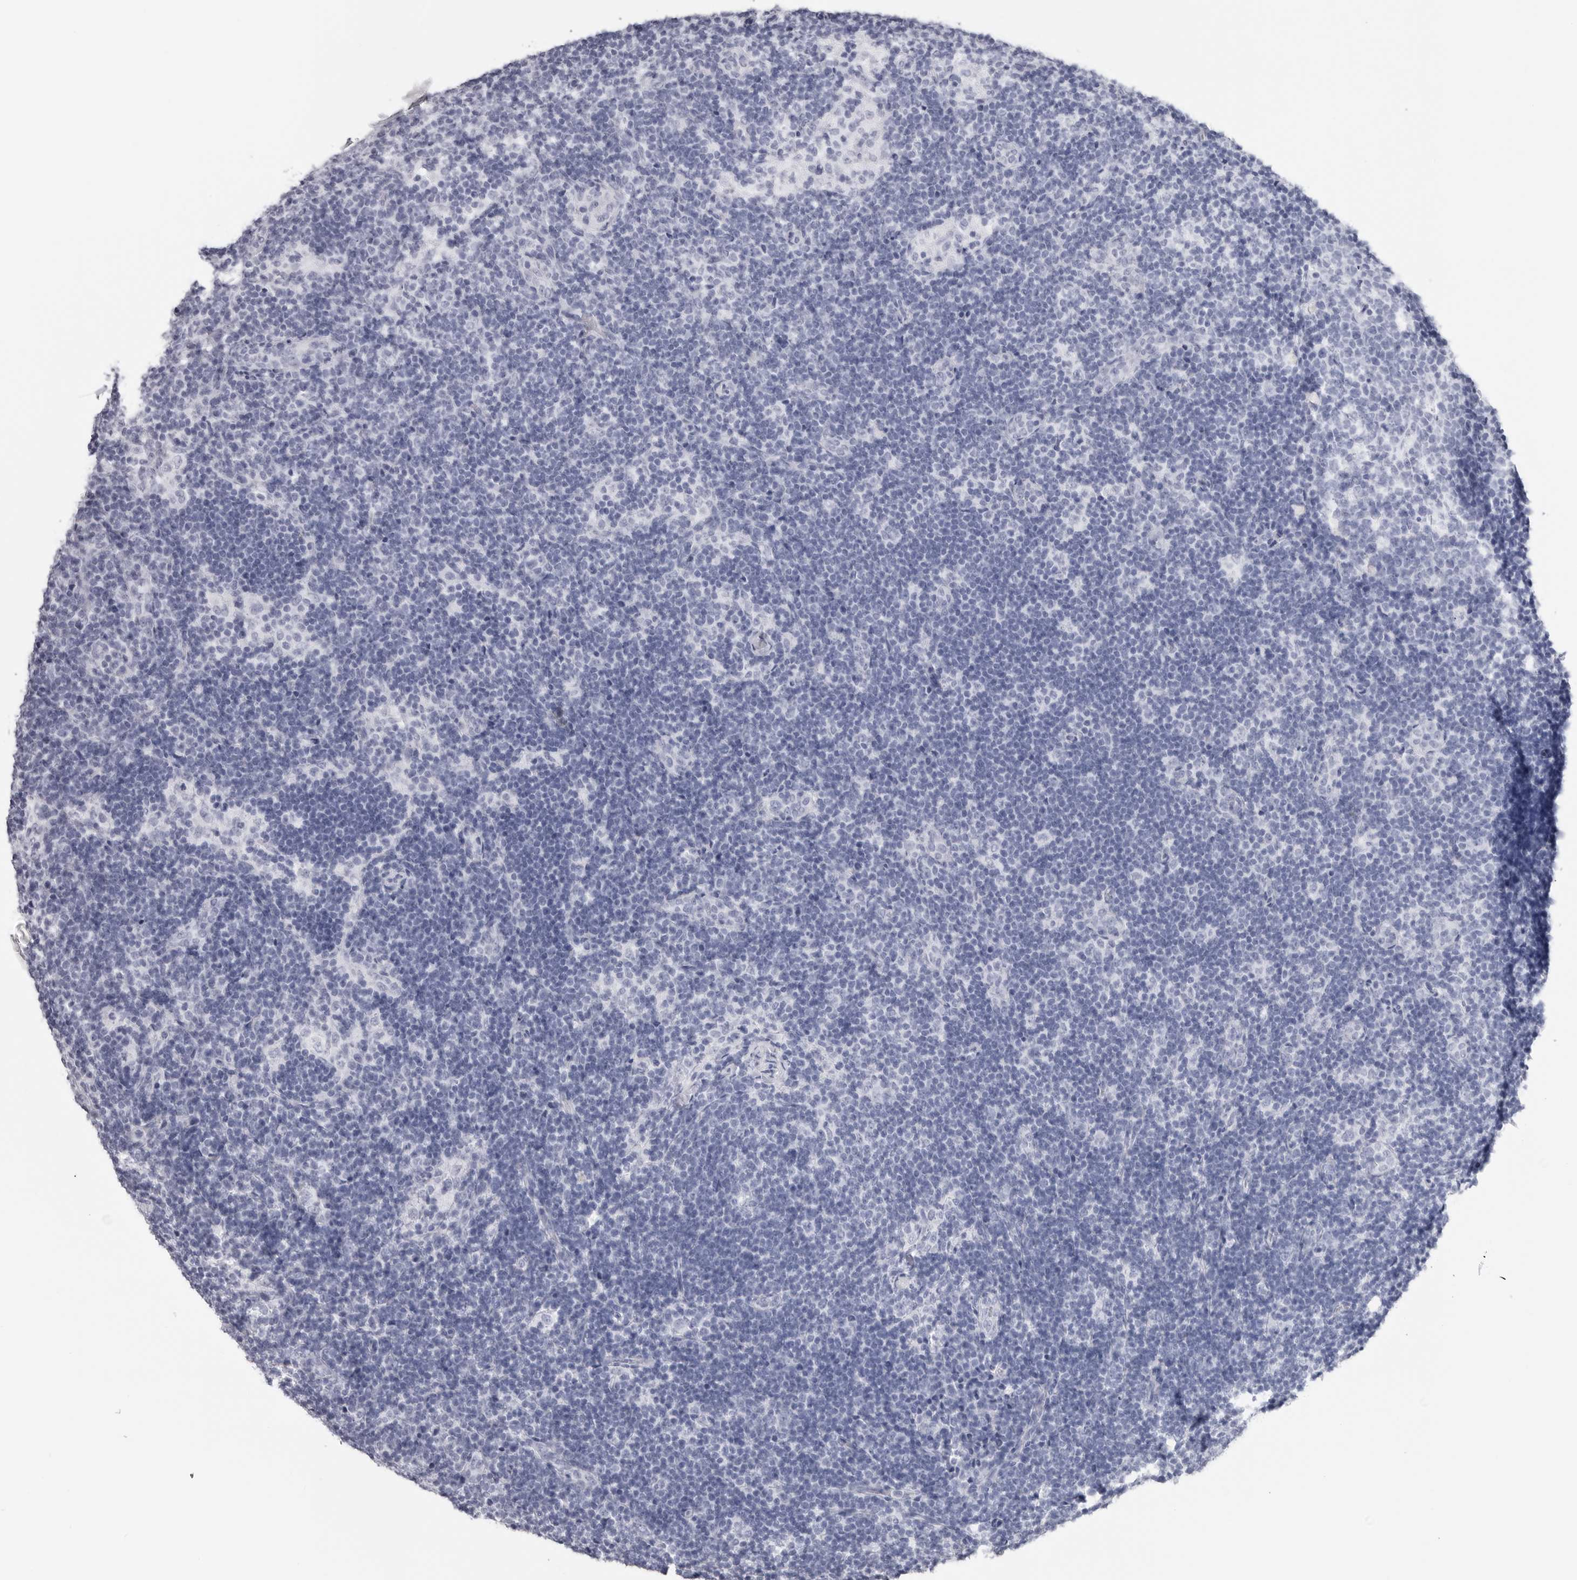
{"staining": {"intensity": "negative", "quantity": "none", "location": "none"}, "tissue": "lymph node", "cell_type": "Germinal center cells", "image_type": "normal", "snomed": [{"axis": "morphology", "description": "Normal tissue, NOS"}, {"axis": "topography", "description": "Lymph node"}], "caption": "Immunohistochemistry image of normal lymph node stained for a protein (brown), which displays no positivity in germinal center cells.", "gene": "CST2", "patient": {"sex": "female", "age": 22}}